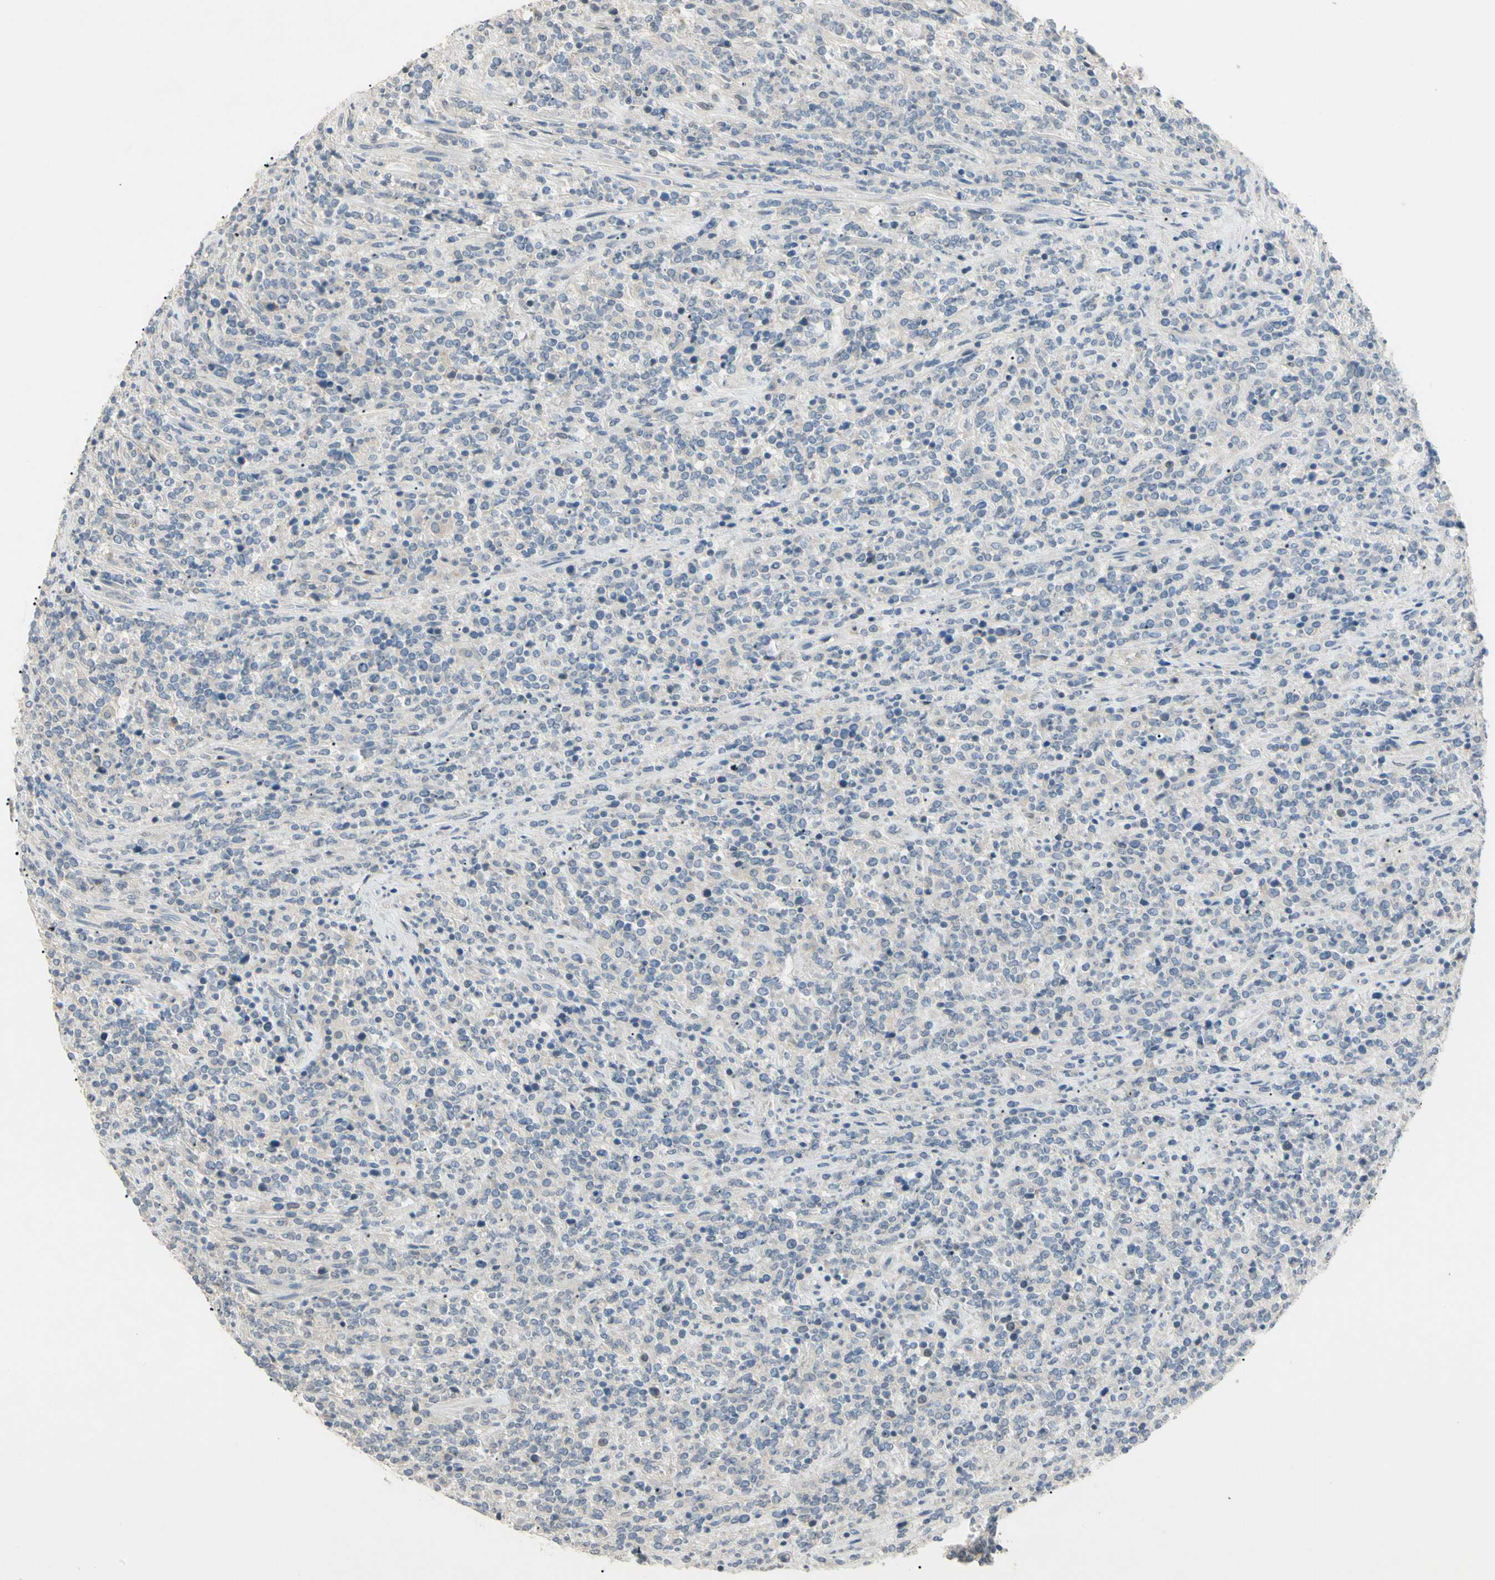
{"staining": {"intensity": "negative", "quantity": "none", "location": "none"}, "tissue": "lymphoma", "cell_type": "Tumor cells", "image_type": "cancer", "snomed": [{"axis": "morphology", "description": "Malignant lymphoma, non-Hodgkin's type, High grade"}, {"axis": "topography", "description": "Soft tissue"}], "caption": "This is an immunohistochemistry image of human lymphoma. There is no expression in tumor cells.", "gene": "PRSS21", "patient": {"sex": "male", "age": 18}}